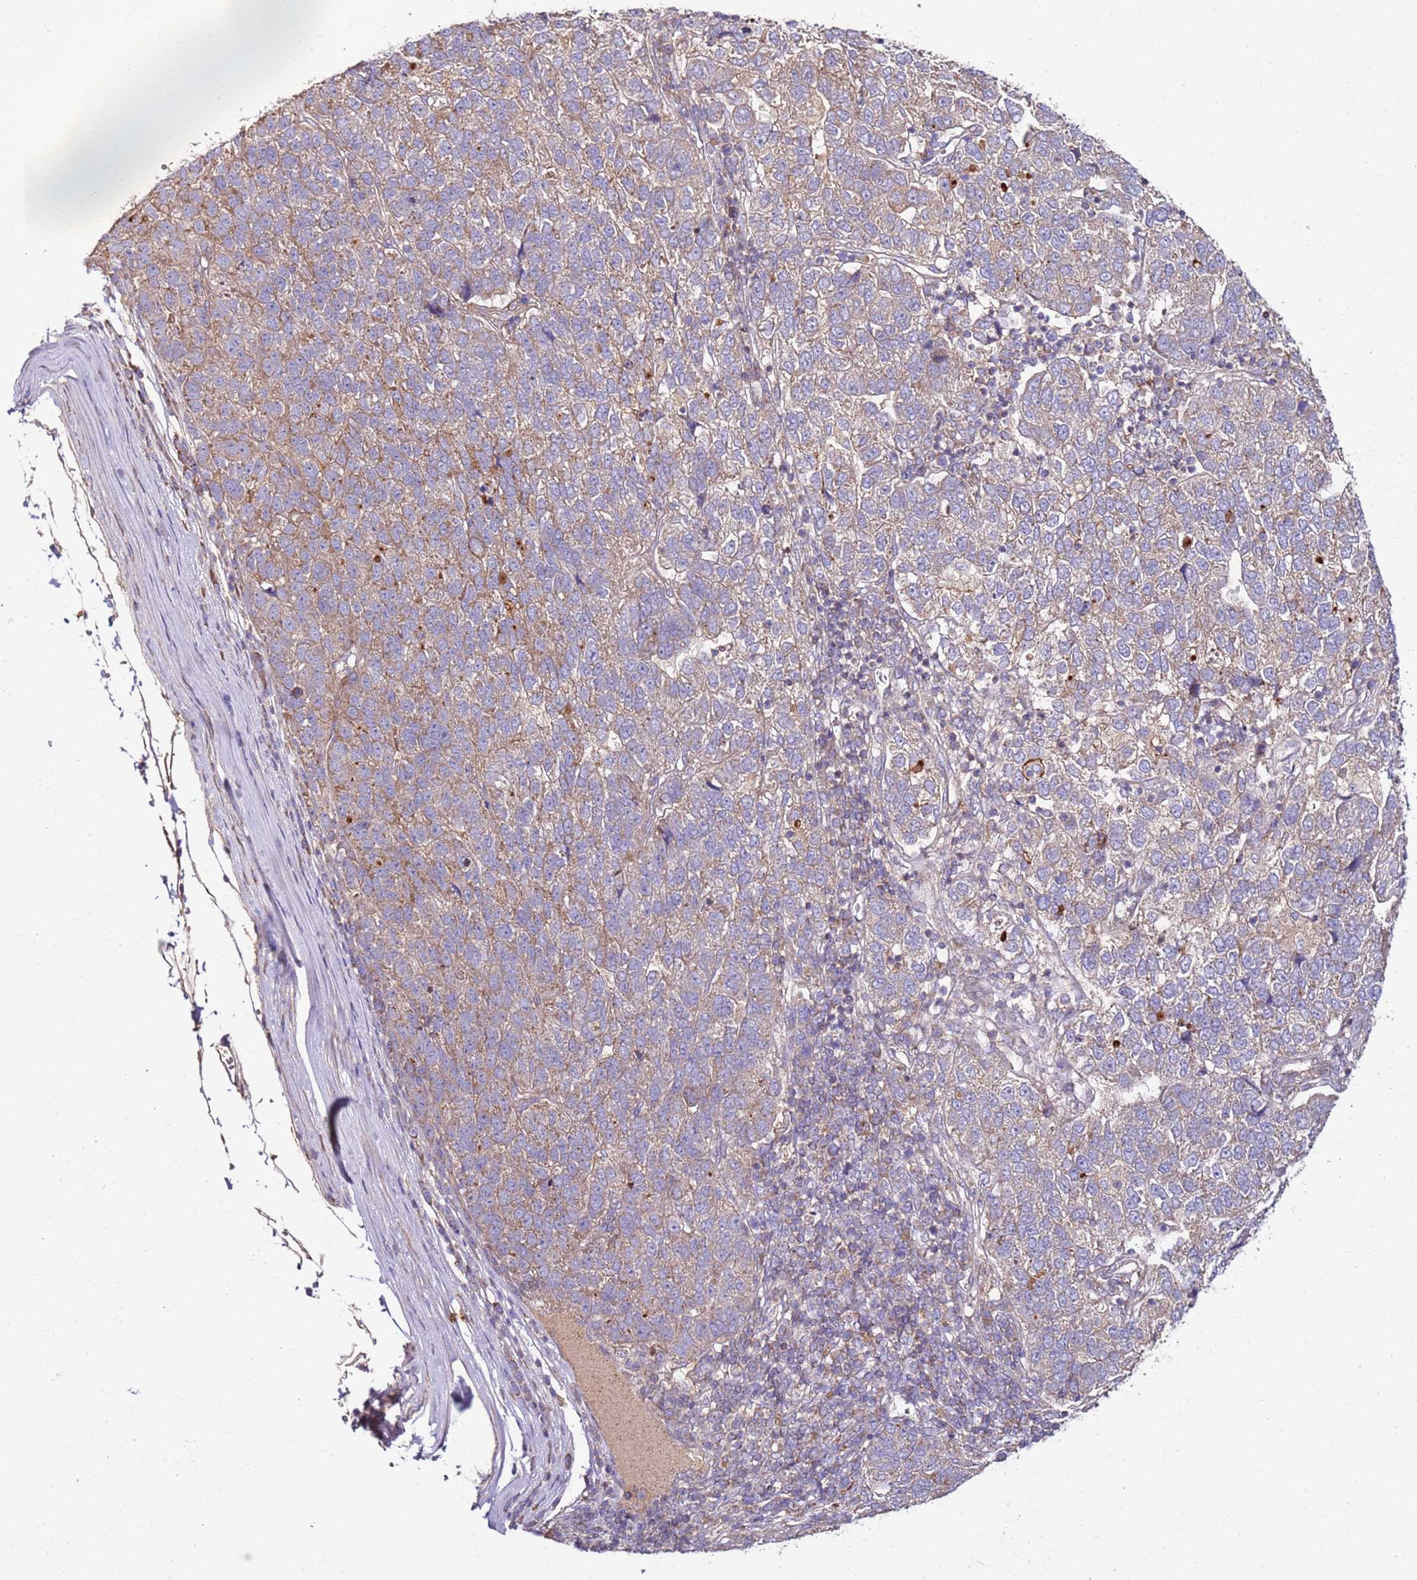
{"staining": {"intensity": "weak", "quantity": "25%-75%", "location": "cytoplasmic/membranous"}, "tissue": "pancreatic cancer", "cell_type": "Tumor cells", "image_type": "cancer", "snomed": [{"axis": "morphology", "description": "Adenocarcinoma, NOS"}, {"axis": "topography", "description": "Pancreas"}], "caption": "High-magnification brightfield microscopy of adenocarcinoma (pancreatic) stained with DAB (3,3'-diaminobenzidine) (brown) and counterstained with hematoxylin (blue). tumor cells exhibit weak cytoplasmic/membranous positivity is present in approximately25%-75% of cells. The protein of interest is stained brown, and the nuclei are stained in blue (DAB (3,3'-diaminobenzidine) IHC with brightfield microscopy, high magnification).", "gene": "KRTAP21-3", "patient": {"sex": "female", "age": 61}}